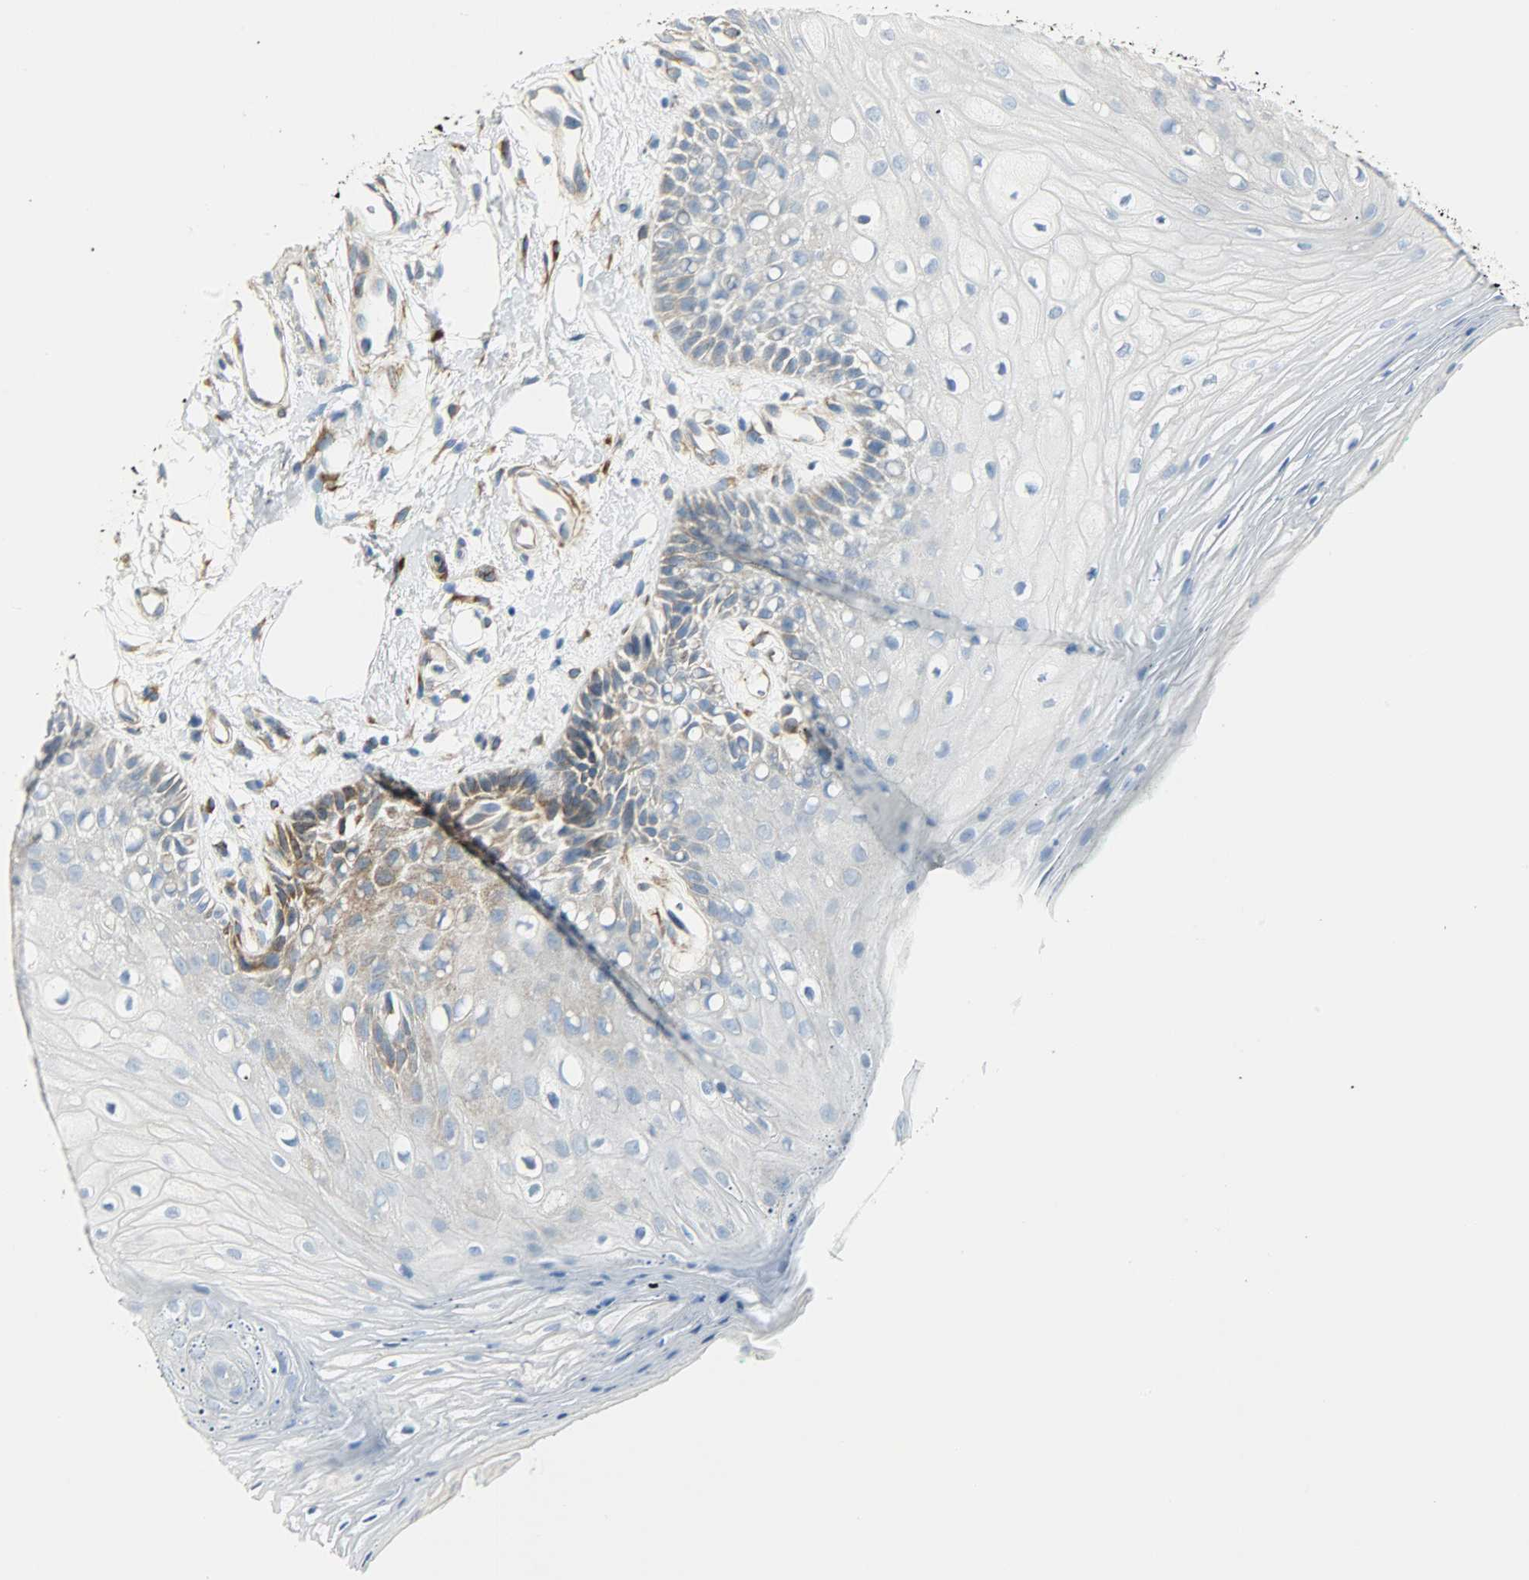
{"staining": {"intensity": "moderate", "quantity": "25%-75%", "location": "cytoplasmic/membranous"}, "tissue": "oral mucosa", "cell_type": "Squamous epithelial cells", "image_type": "normal", "snomed": [{"axis": "morphology", "description": "Normal tissue, NOS"}, {"axis": "morphology", "description": "Squamous cell carcinoma, NOS"}, {"axis": "topography", "description": "Skeletal muscle"}, {"axis": "topography", "description": "Oral tissue"}, {"axis": "topography", "description": "Head-Neck"}], "caption": "The micrograph reveals immunohistochemical staining of unremarkable oral mucosa. There is moderate cytoplasmic/membranous positivity is identified in about 25%-75% of squamous epithelial cells. The staining was performed using DAB (3,3'-diaminobenzidine), with brown indicating positive protein expression. Nuclei are stained blue with hematoxylin.", "gene": "PKD2", "patient": {"sex": "female", "age": 84}}